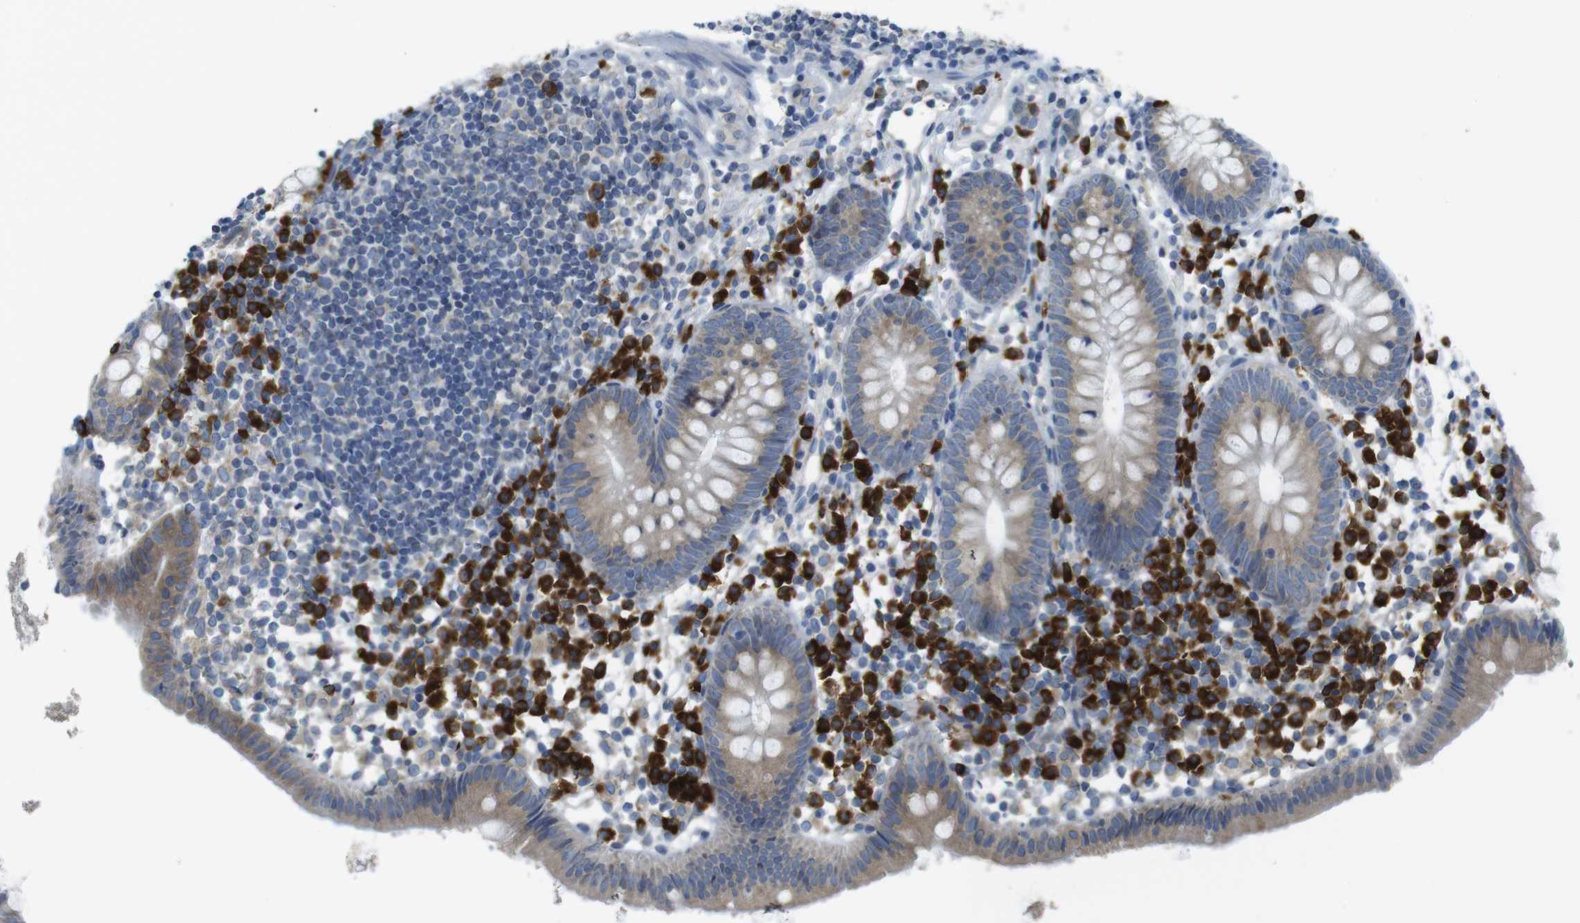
{"staining": {"intensity": "negative", "quantity": "none", "location": "none"}, "tissue": "appendix", "cell_type": "Glandular cells", "image_type": "normal", "snomed": [{"axis": "morphology", "description": "Normal tissue, NOS"}, {"axis": "topography", "description": "Appendix"}], "caption": "This is an immunohistochemistry (IHC) photomicrograph of benign human appendix. There is no staining in glandular cells.", "gene": "CLPTM1L", "patient": {"sex": "female", "age": 20}}